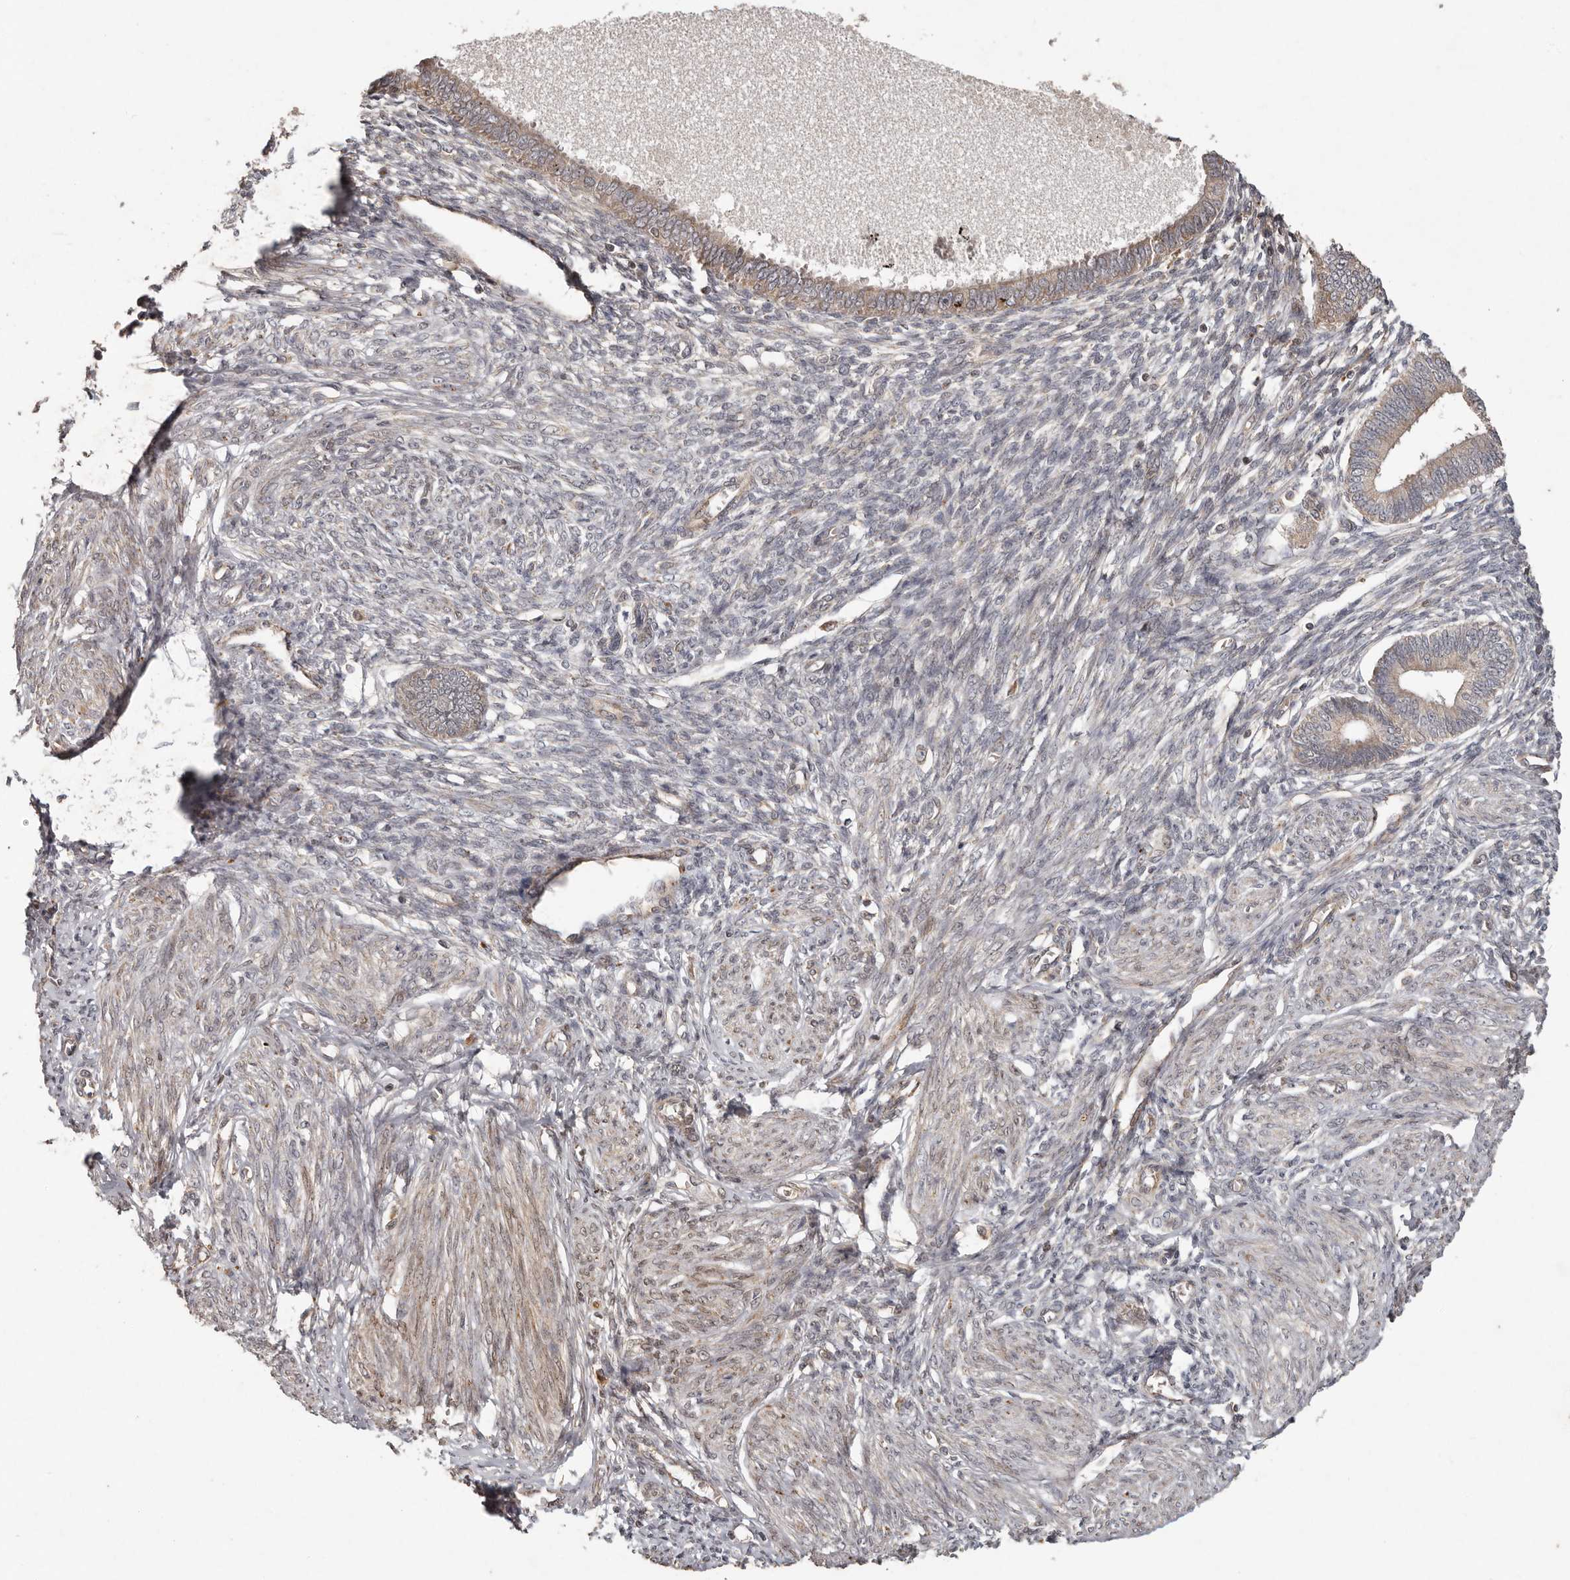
{"staining": {"intensity": "negative", "quantity": "none", "location": "none"}, "tissue": "endometrium", "cell_type": "Cells in endometrial stroma", "image_type": "normal", "snomed": [{"axis": "morphology", "description": "Normal tissue, NOS"}, {"axis": "topography", "description": "Endometrium"}], "caption": "The micrograph exhibits no significant expression in cells in endometrial stroma of endometrium.", "gene": "PLOD2", "patient": {"sex": "female", "age": 46}}